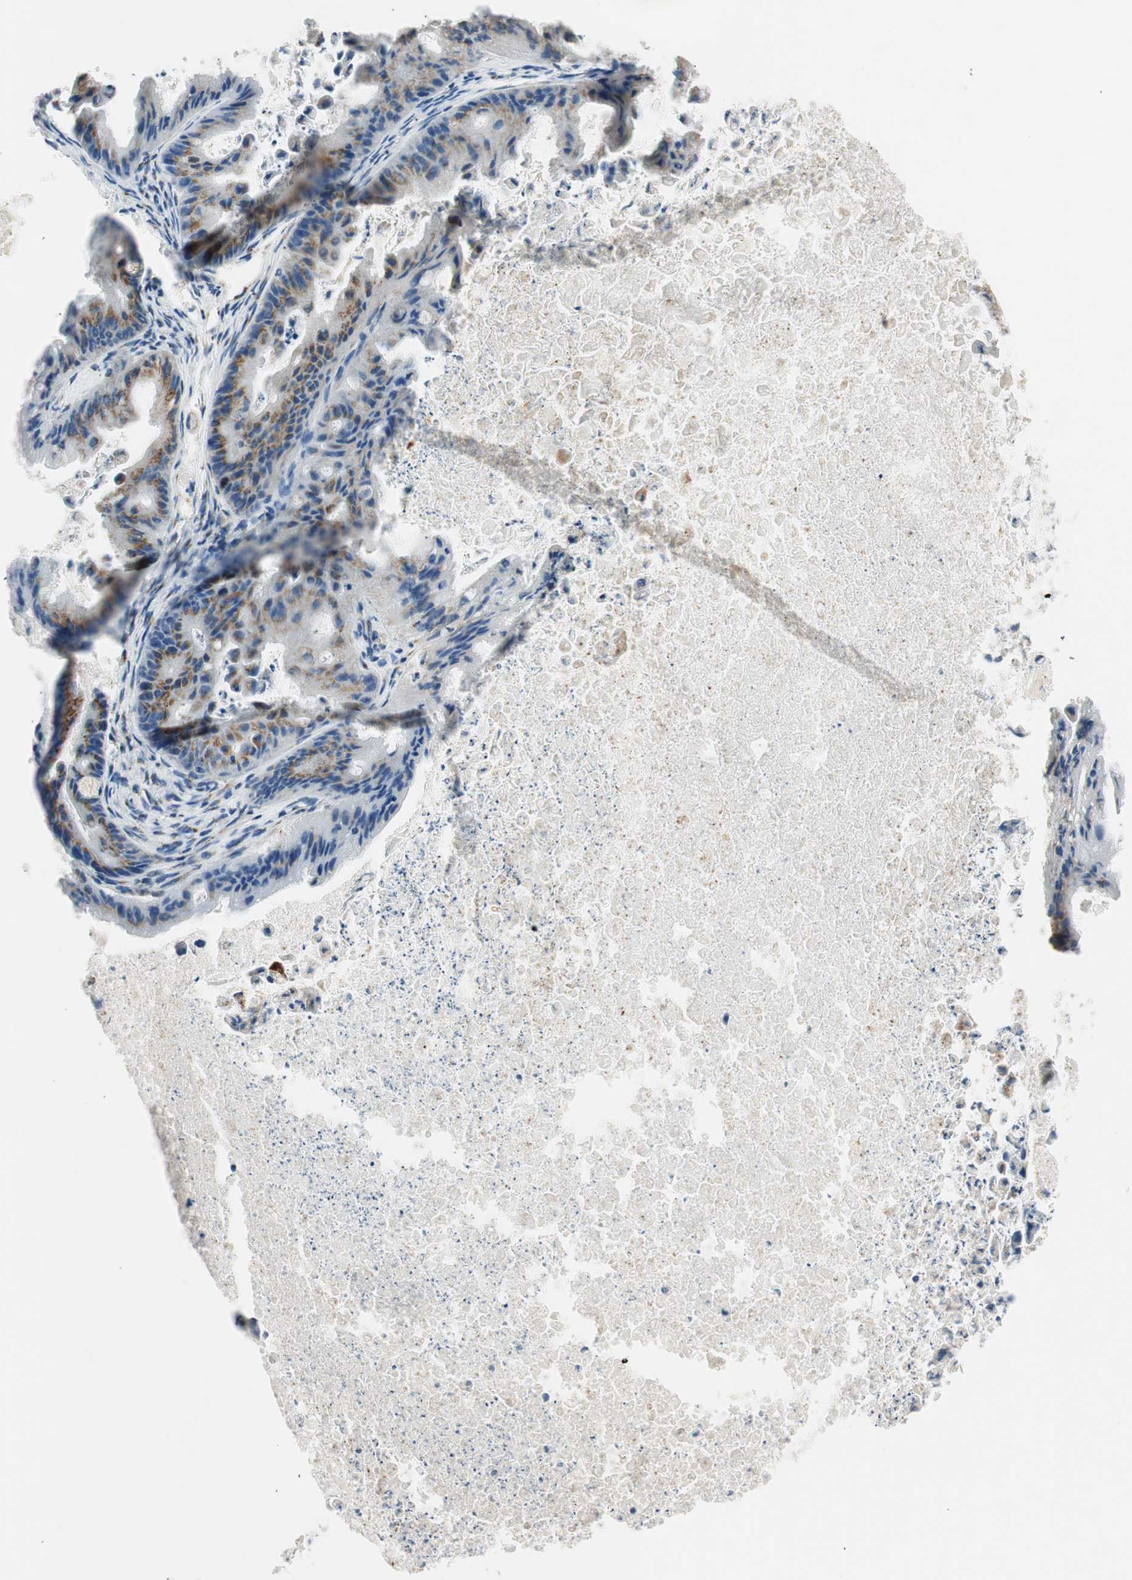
{"staining": {"intensity": "moderate", "quantity": ">75%", "location": "cytoplasmic/membranous"}, "tissue": "ovarian cancer", "cell_type": "Tumor cells", "image_type": "cancer", "snomed": [{"axis": "morphology", "description": "Cystadenocarcinoma, mucinous, NOS"}, {"axis": "topography", "description": "Ovary"}], "caption": "Protein expression analysis of mucinous cystadenocarcinoma (ovarian) demonstrates moderate cytoplasmic/membranous staining in about >75% of tumor cells.", "gene": "TMF1", "patient": {"sex": "female", "age": 37}}